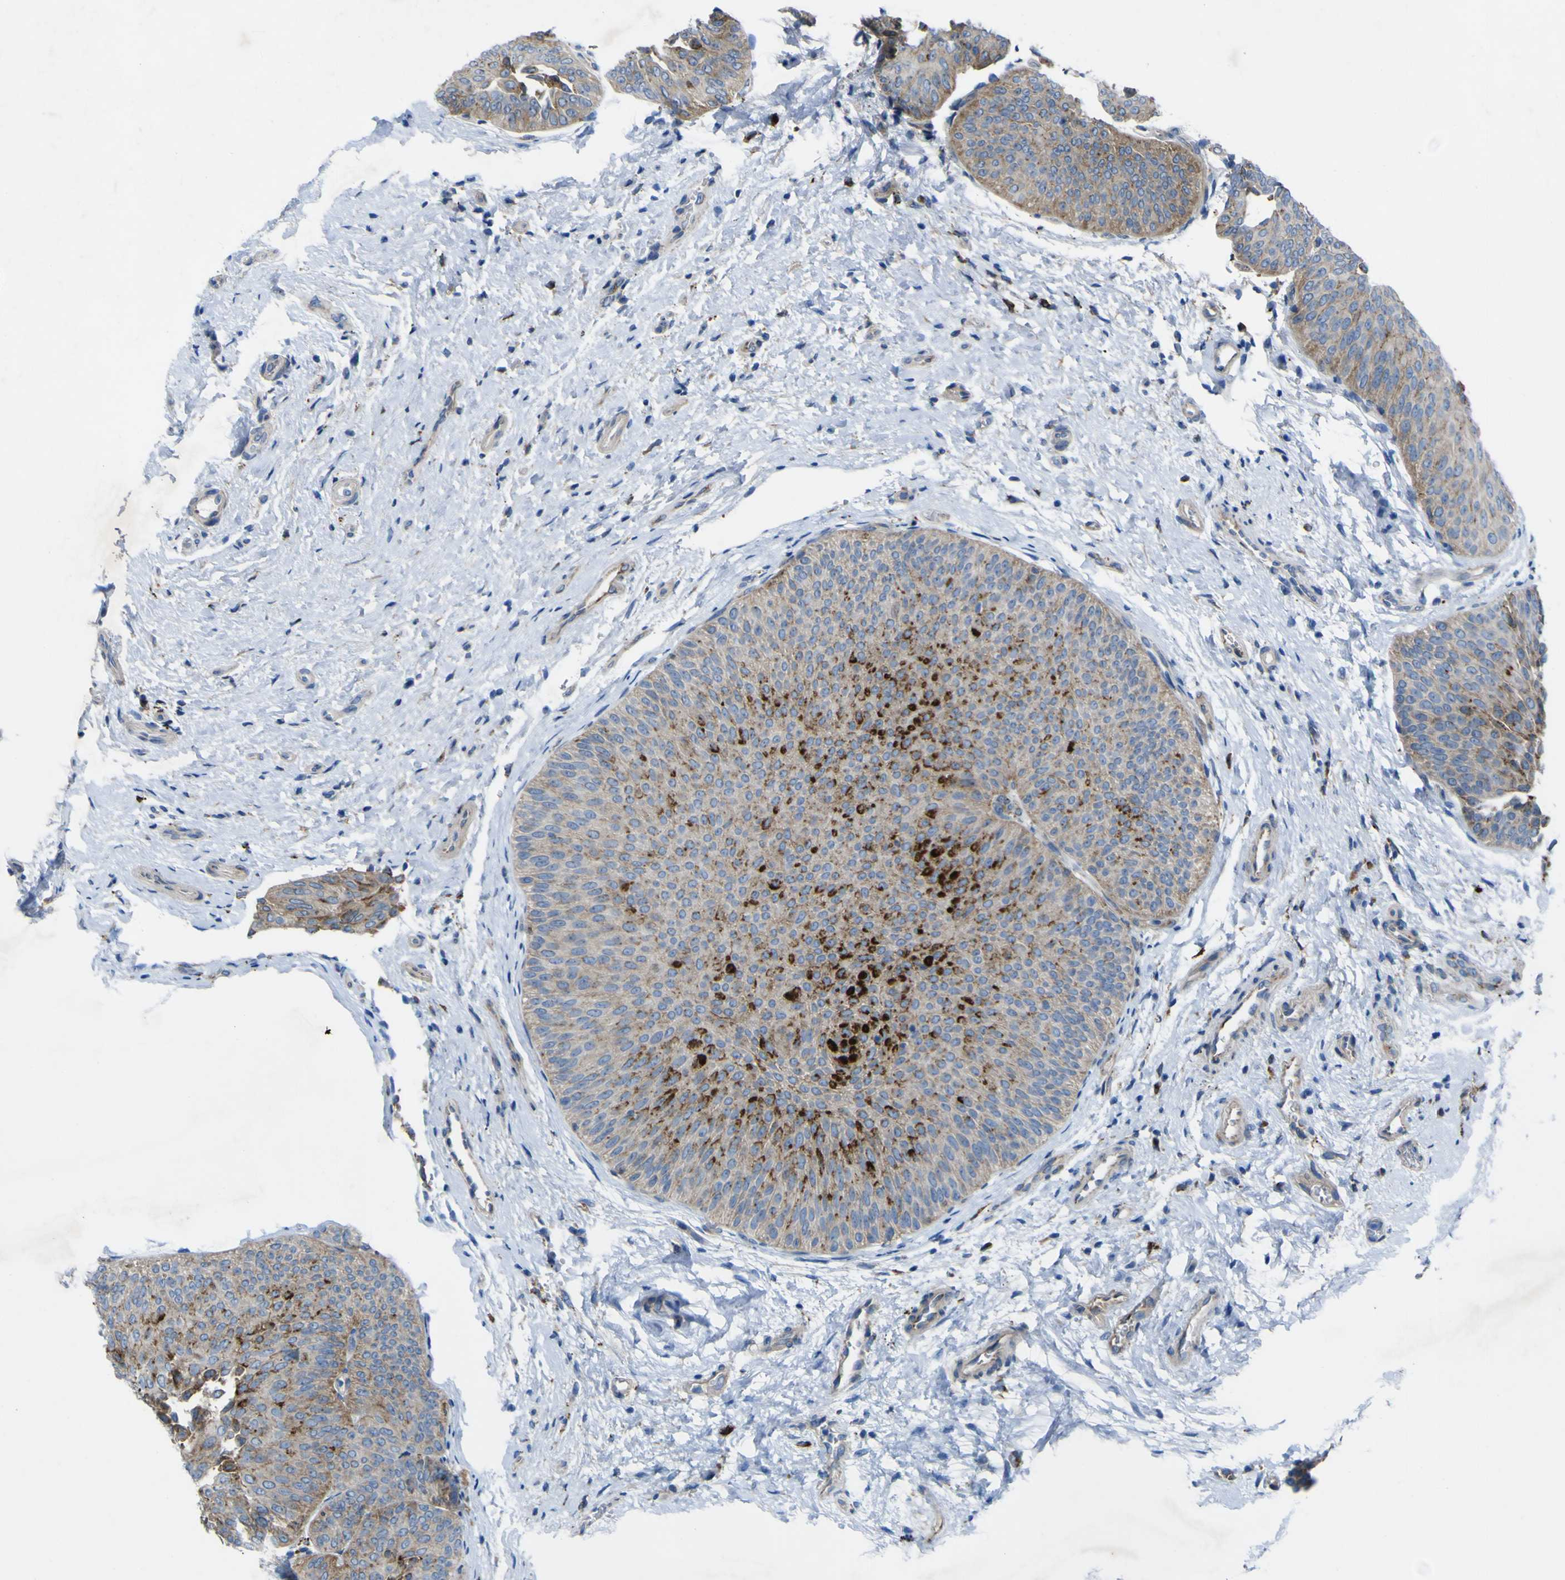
{"staining": {"intensity": "moderate", "quantity": ">75%", "location": "cytoplasmic/membranous"}, "tissue": "urothelial cancer", "cell_type": "Tumor cells", "image_type": "cancer", "snomed": [{"axis": "morphology", "description": "Urothelial carcinoma, Low grade"}, {"axis": "topography", "description": "Urinary bladder"}], "caption": "Urothelial cancer tissue reveals moderate cytoplasmic/membranous staining in approximately >75% of tumor cells, visualized by immunohistochemistry. Nuclei are stained in blue.", "gene": "CST3", "patient": {"sex": "female", "age": 60}}